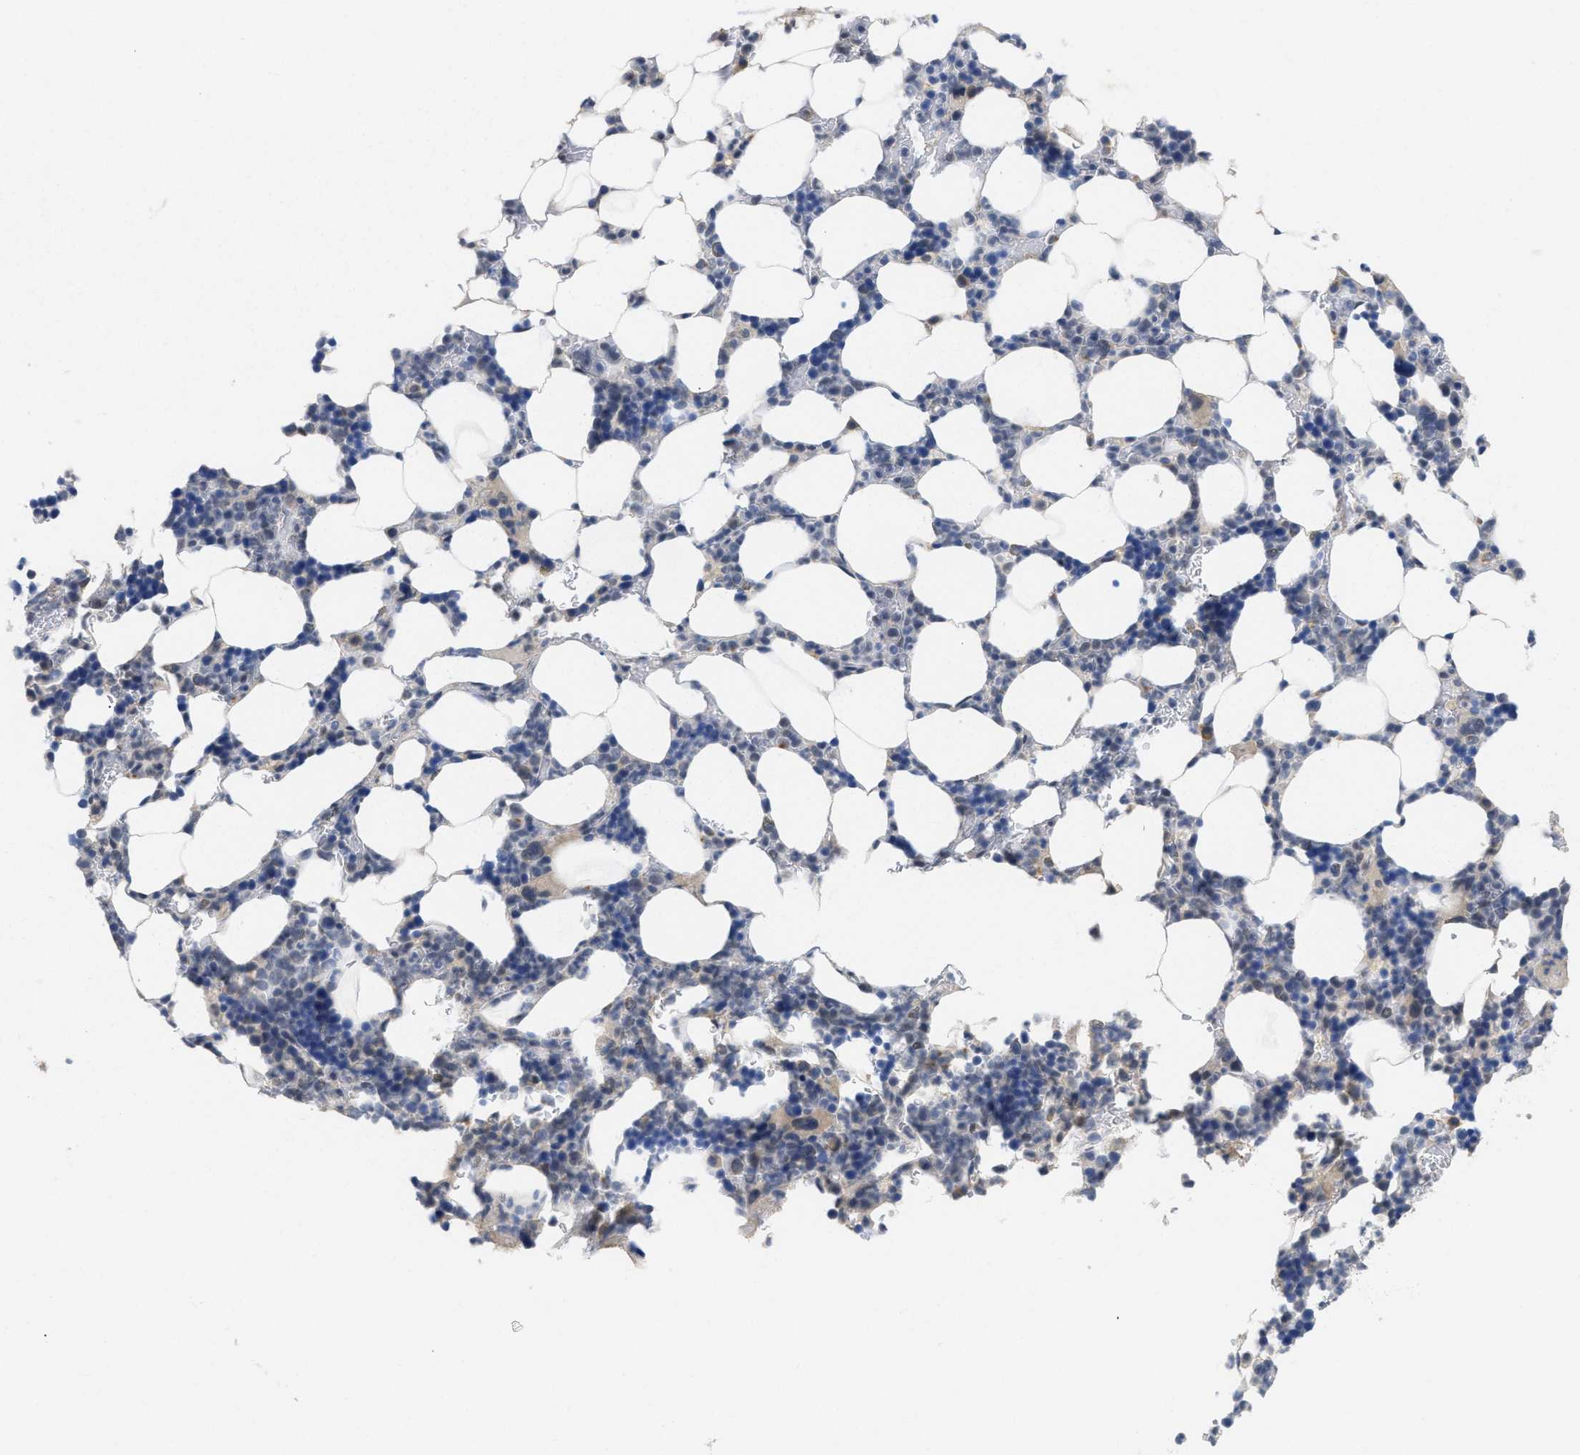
{"staining": {"intensity": "weak", "quantity": "<25%", "location": "nuclear"}, "tissue": "bone marrow", "cell_type": "Hematopoietic cells", "image_type": "normal", "snomed": [{"axis": "morphology", "description": "Normal tissue, NOS"}, {"axis": "topography", "description": "Bone marrow"}], "caption": "DAB immunohistochemical staining of benign bone marrow exhibits no significant positivity in hematopoietic cells. The staining is performed using DAB (3,3'-diaminobenzidine) brown chromogen with nuclei counter-stained in using hematoxylin.", "gene": "GGNBP2", "patient": {"sex": "female", "age": 81}}